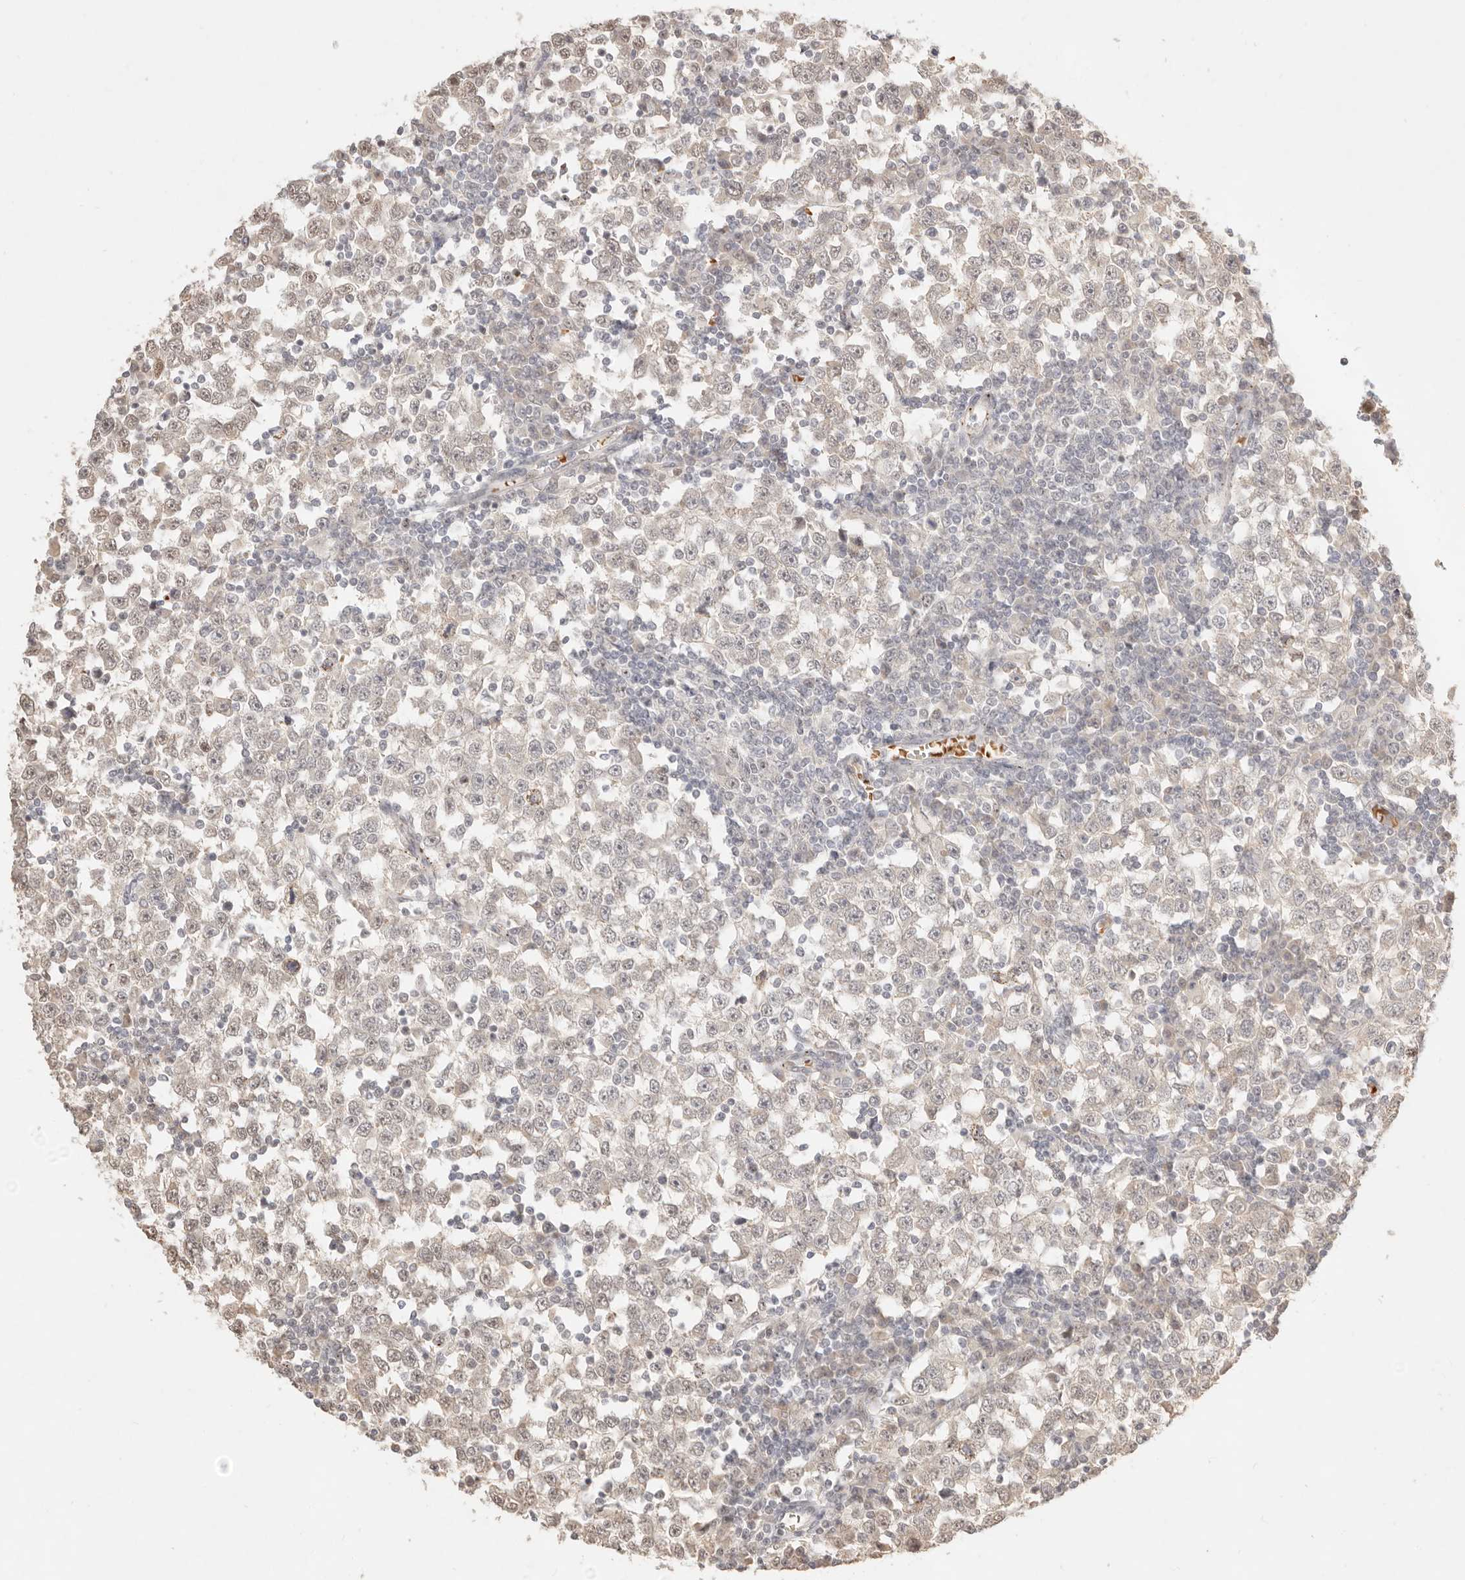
{"staining": {"intensity": "weak", "quantity": ">75%", "location": "nuclear"}, "tissue": "testis cancer", "cell_type": "Tumor cells", "image_type": "cancer", "snomed": [{"axis": "morphology", "description": "Seminoma, NOS"}, {"axis": "topography", "description": "Testis"}], "caption": "Protein analysis of testis cancer tissue displays weak nuclear expression in approximately >75% of tumor cells. (DAB (3,3'-diaminobenzidine) = brown stain, brightfield microscopy at high magnification).", "gene": "MEP1A", "patient": {"sex": "male", "age": 65}}